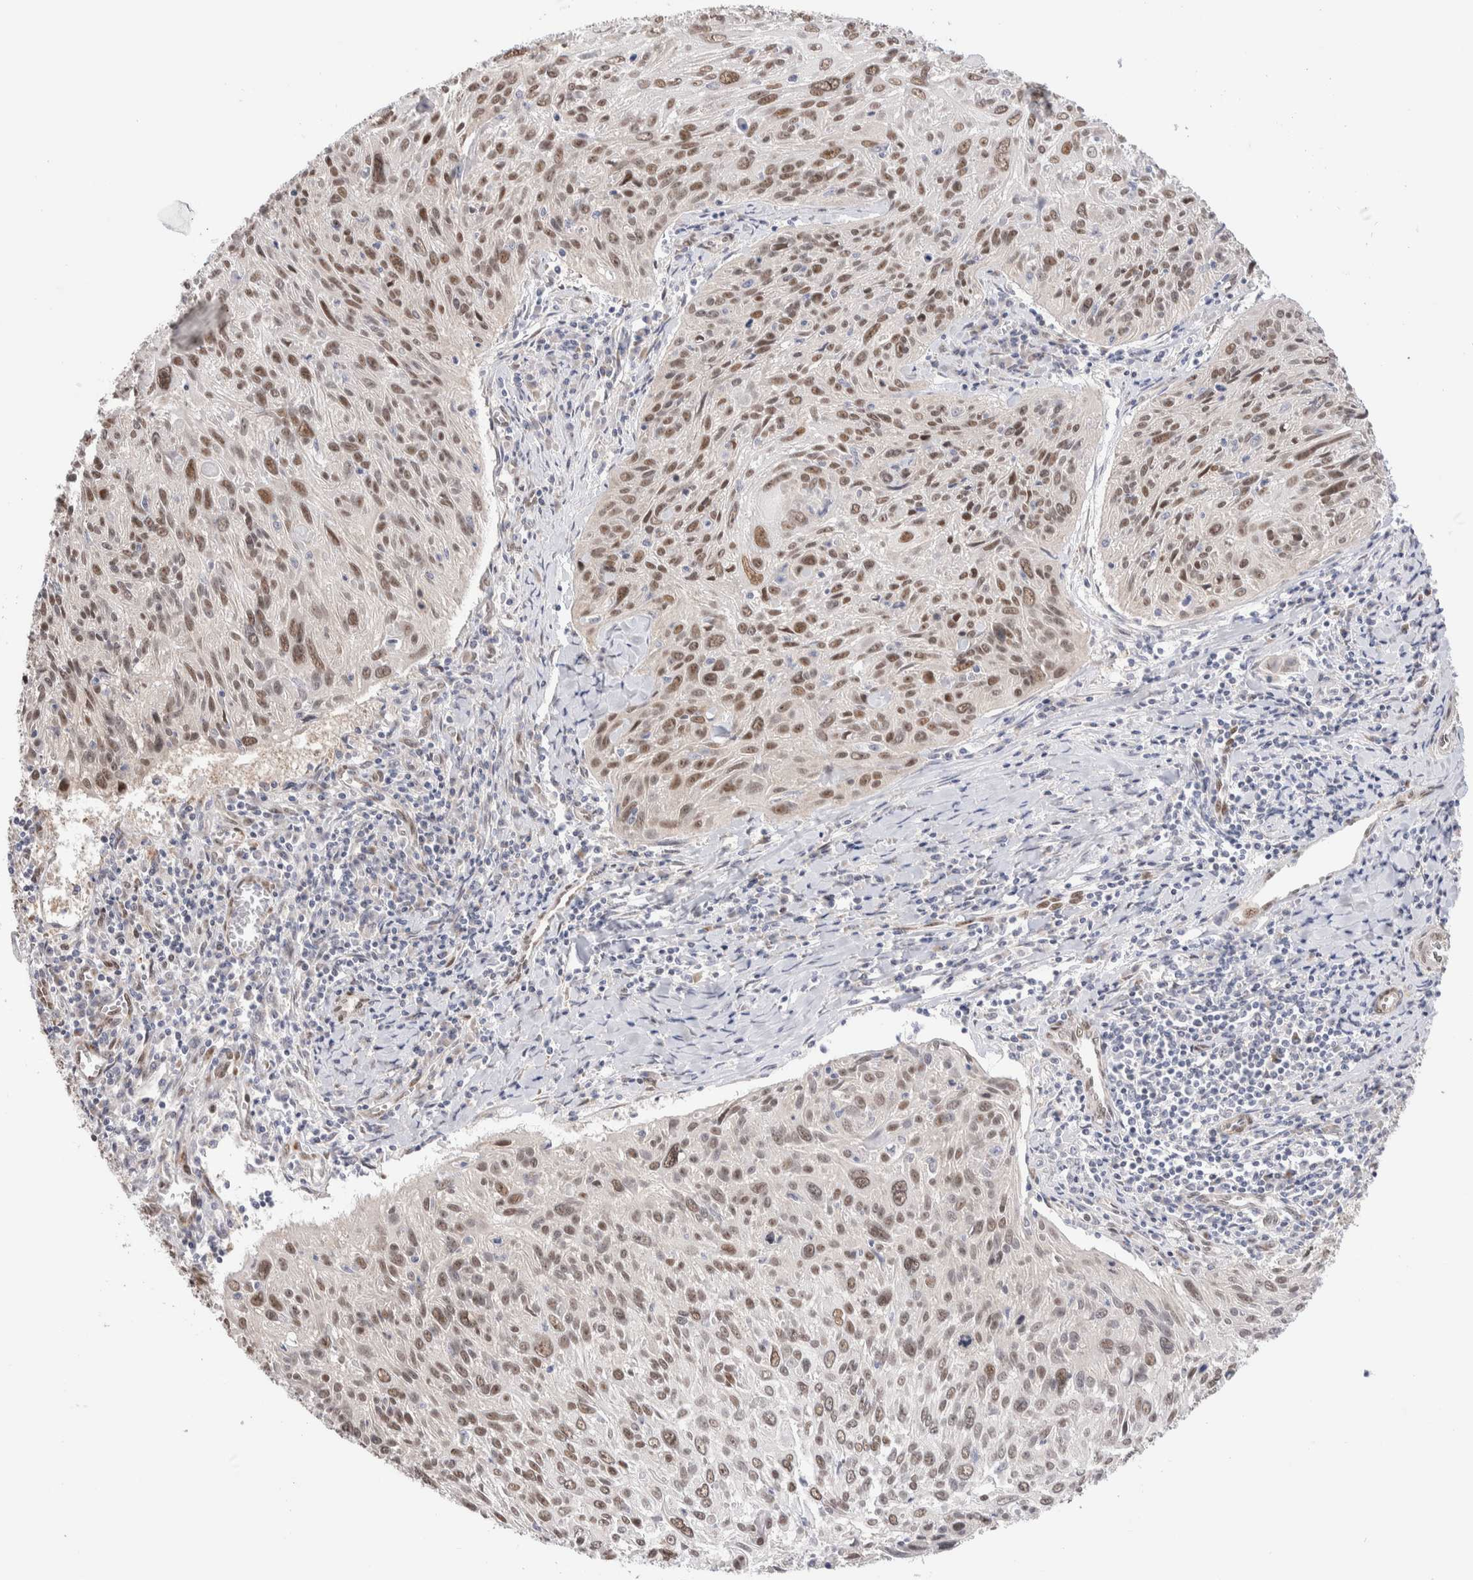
{"staining": {"intensity": "moderate", "quantity": ">75%", "location": "nuclear"}, "tissue": "cervical cancer", "cell_type": "Tumor cells", "image_type": "cancer", "snomed": [{"axis": "morphology", "description": "Squamous cell carcinoma, NOS"}, {"axis": "topography", "description": "Cervix"}], "caption": "Protein staining by IHC reveals moderate nuclear staining in approximately >75% of tumor cells in cervical squamous cell carcinoma.", "gene": "NSMAF", "patient": {"sex": "female", "age": 51}}